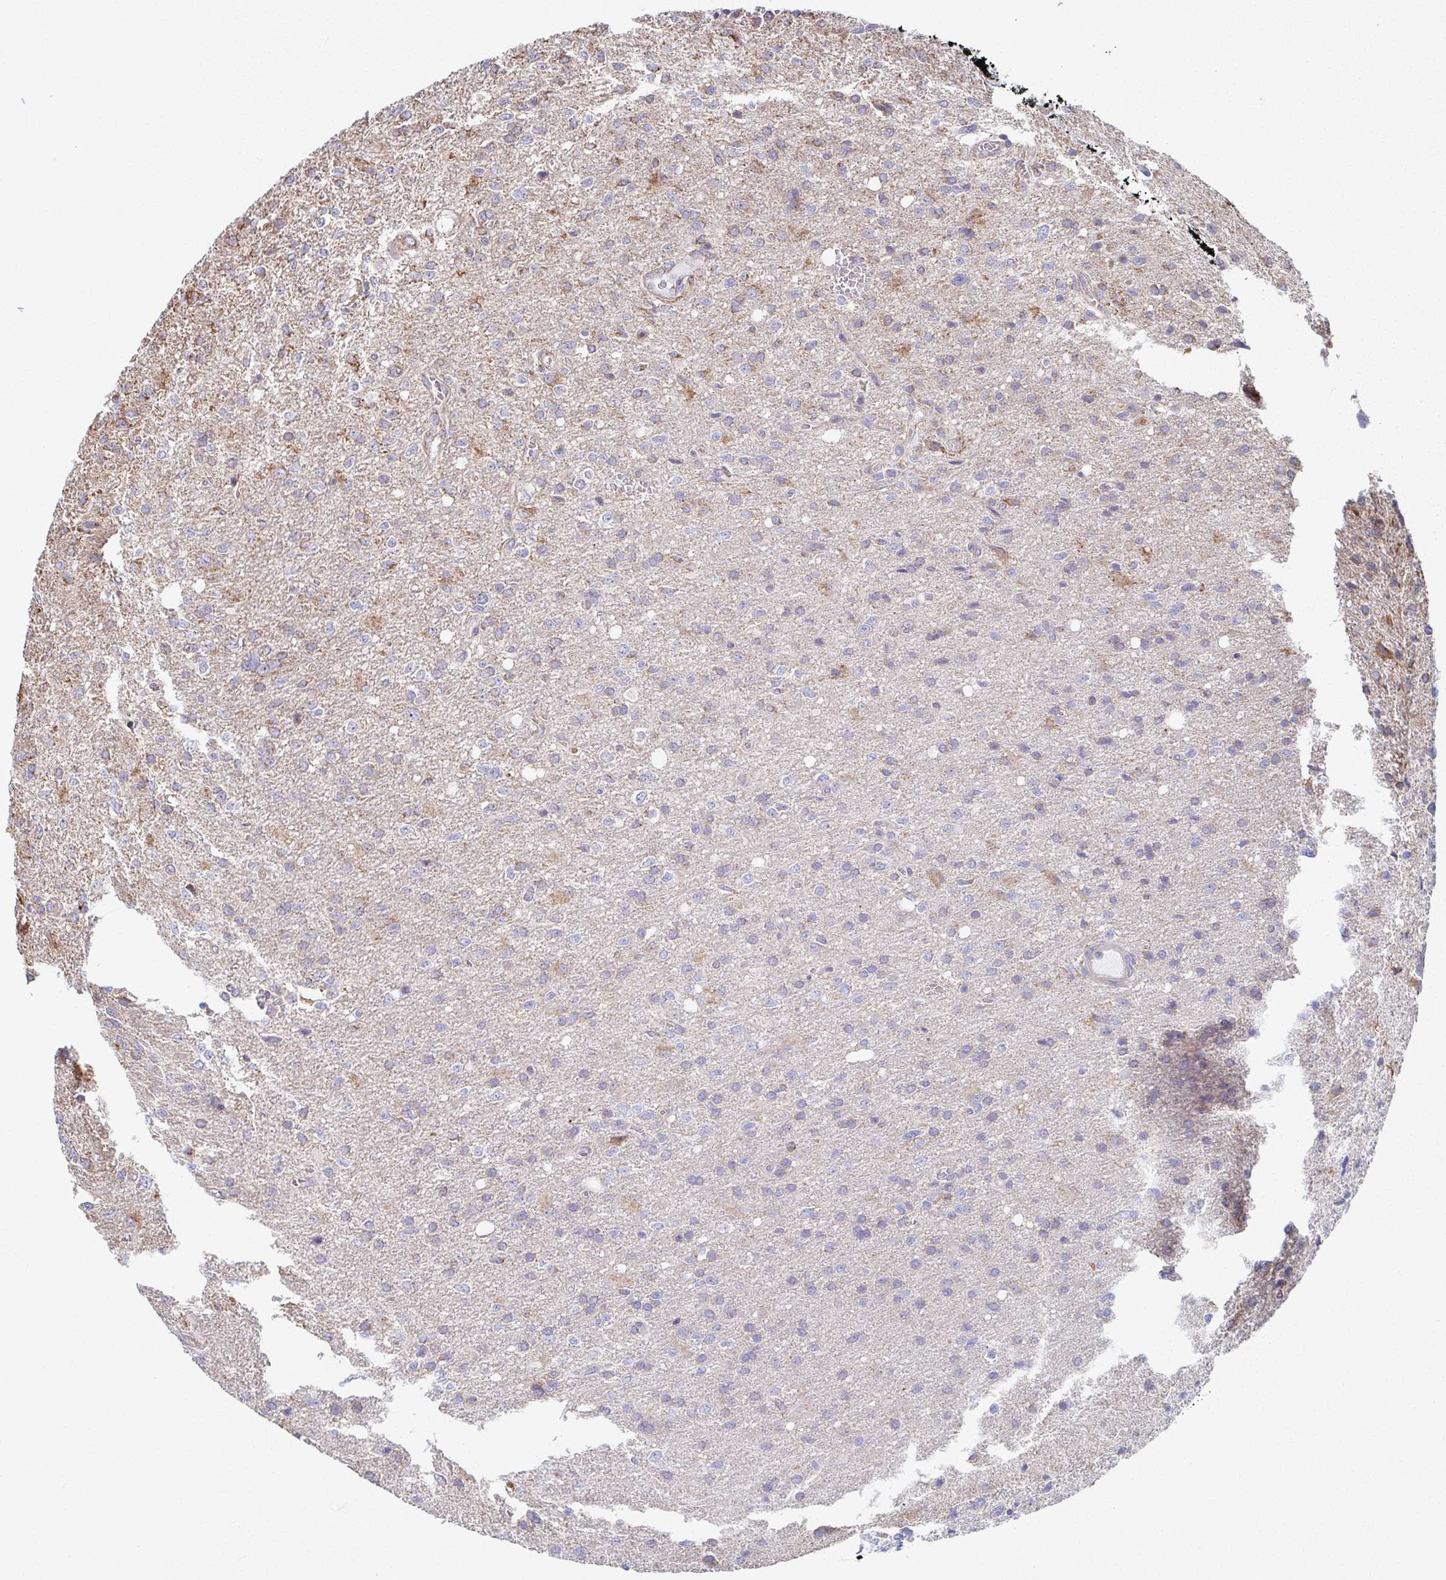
{"staining": {"intensity": "negative", "quantity": "none", "location": "none"}, "tissue": "glioma", "cell_type": "Tumor cells", "image_type": "cancer", "snomed": [{"axis": "morphology", "description": "Glioma, malignant, Low grade"}, {"axis": "topography", "description": "Brain"}], "caption": "Tumor cells are negative for protein expression in human malignant glioma (low-grade).", "gene": "KLHL34", "patient": {"sex": "male", "age": 66}}